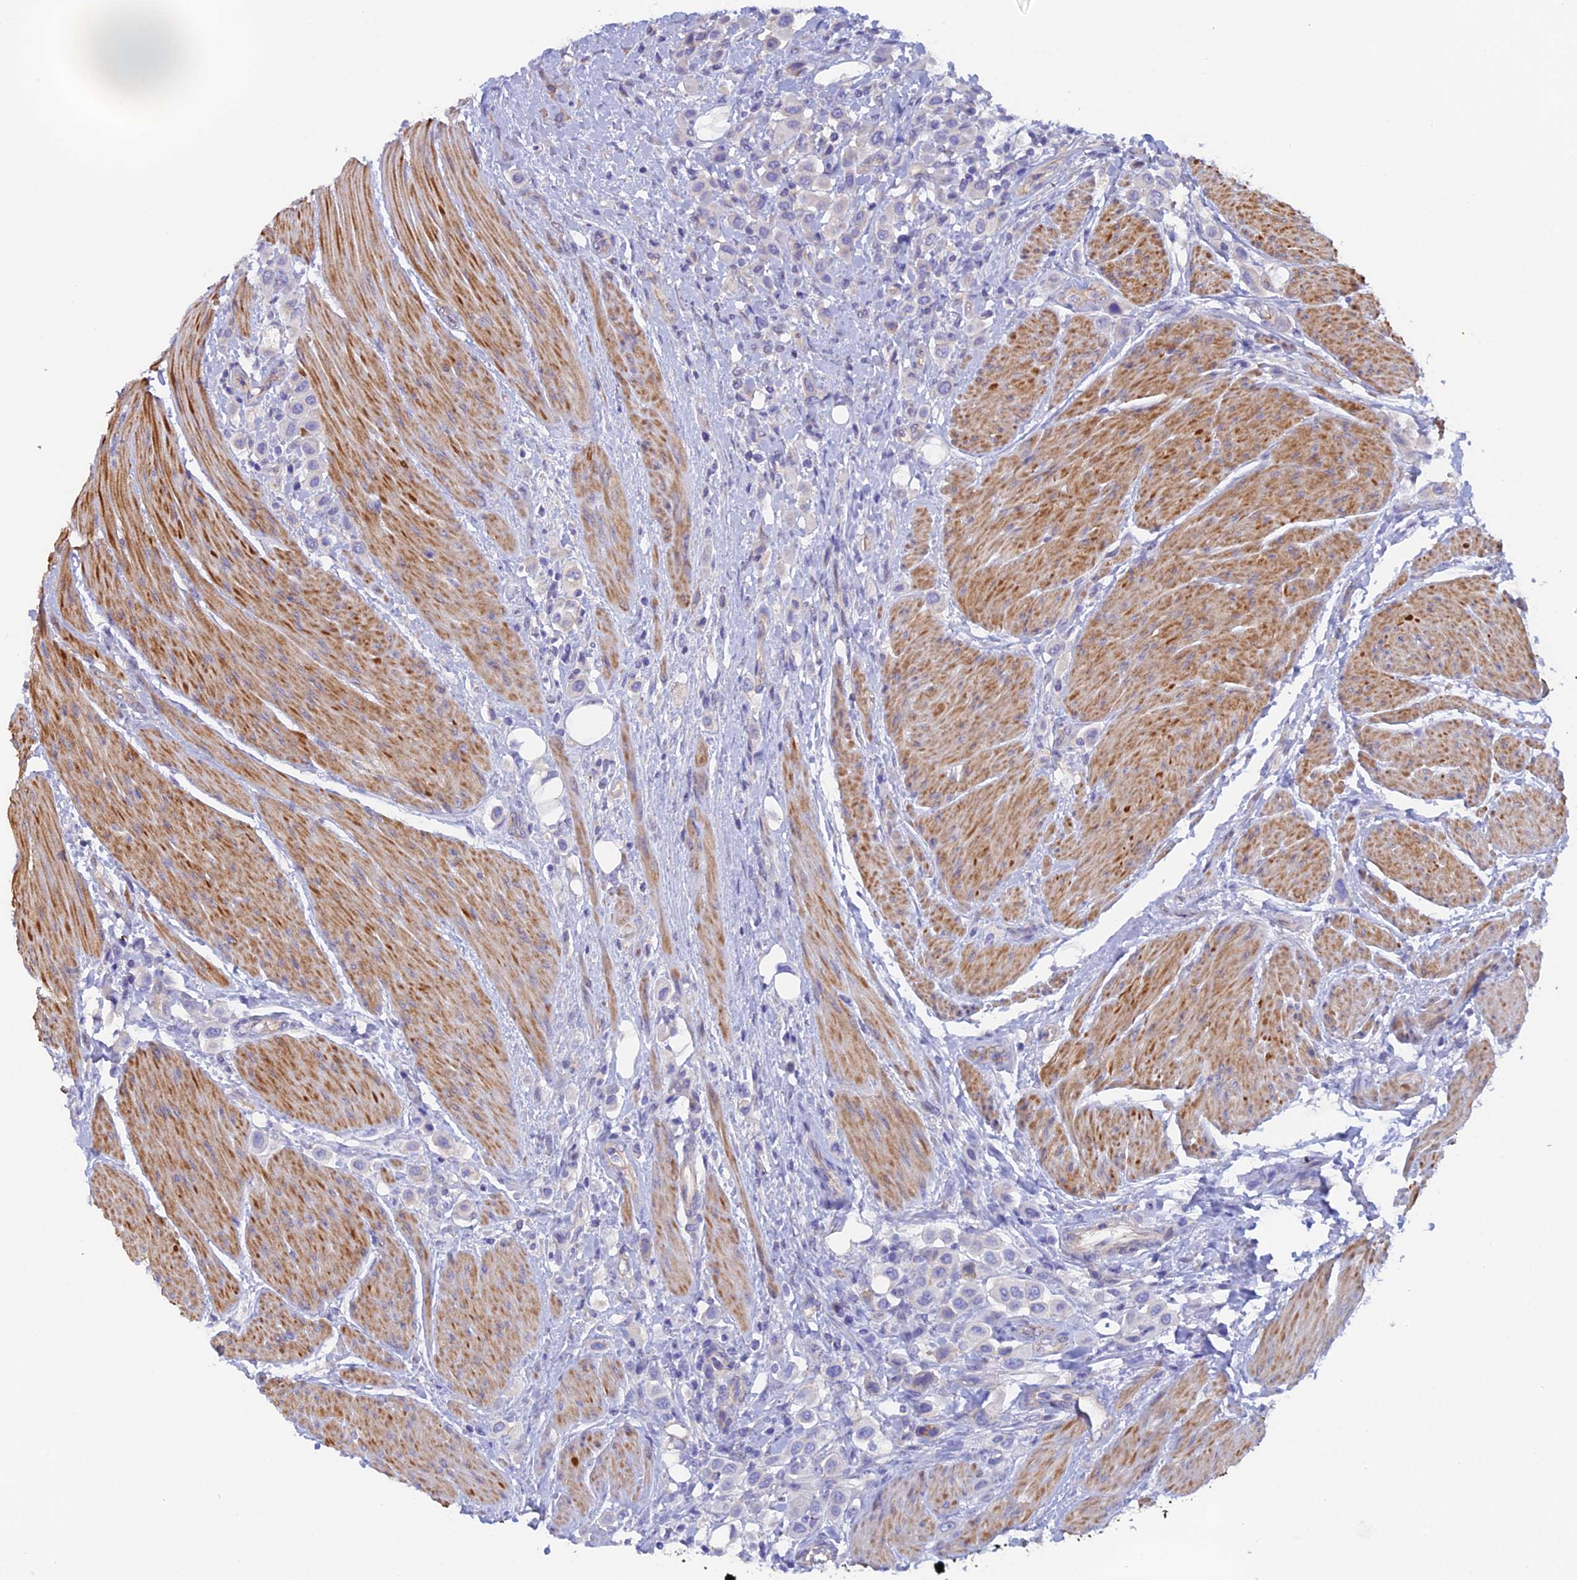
{"staining": {"intensity": "negative", "quantity": "none", "location": "none"}, "tissue": "urothelial cancer", "cell_type": "Tumor cells", "image_type": "cancer", "snomed": [{"axis": "morphology", "description": "Urothelial carcinoma, High grade"}, {"axis": "topography", "description": "Urinary bladder"}], "caption": "Urothelial cancer was stained to show a protein in brown. There is no significant expression in tumor cells.", "gene": "FZR1", "patient": {"sex": "male", "age": 50}}